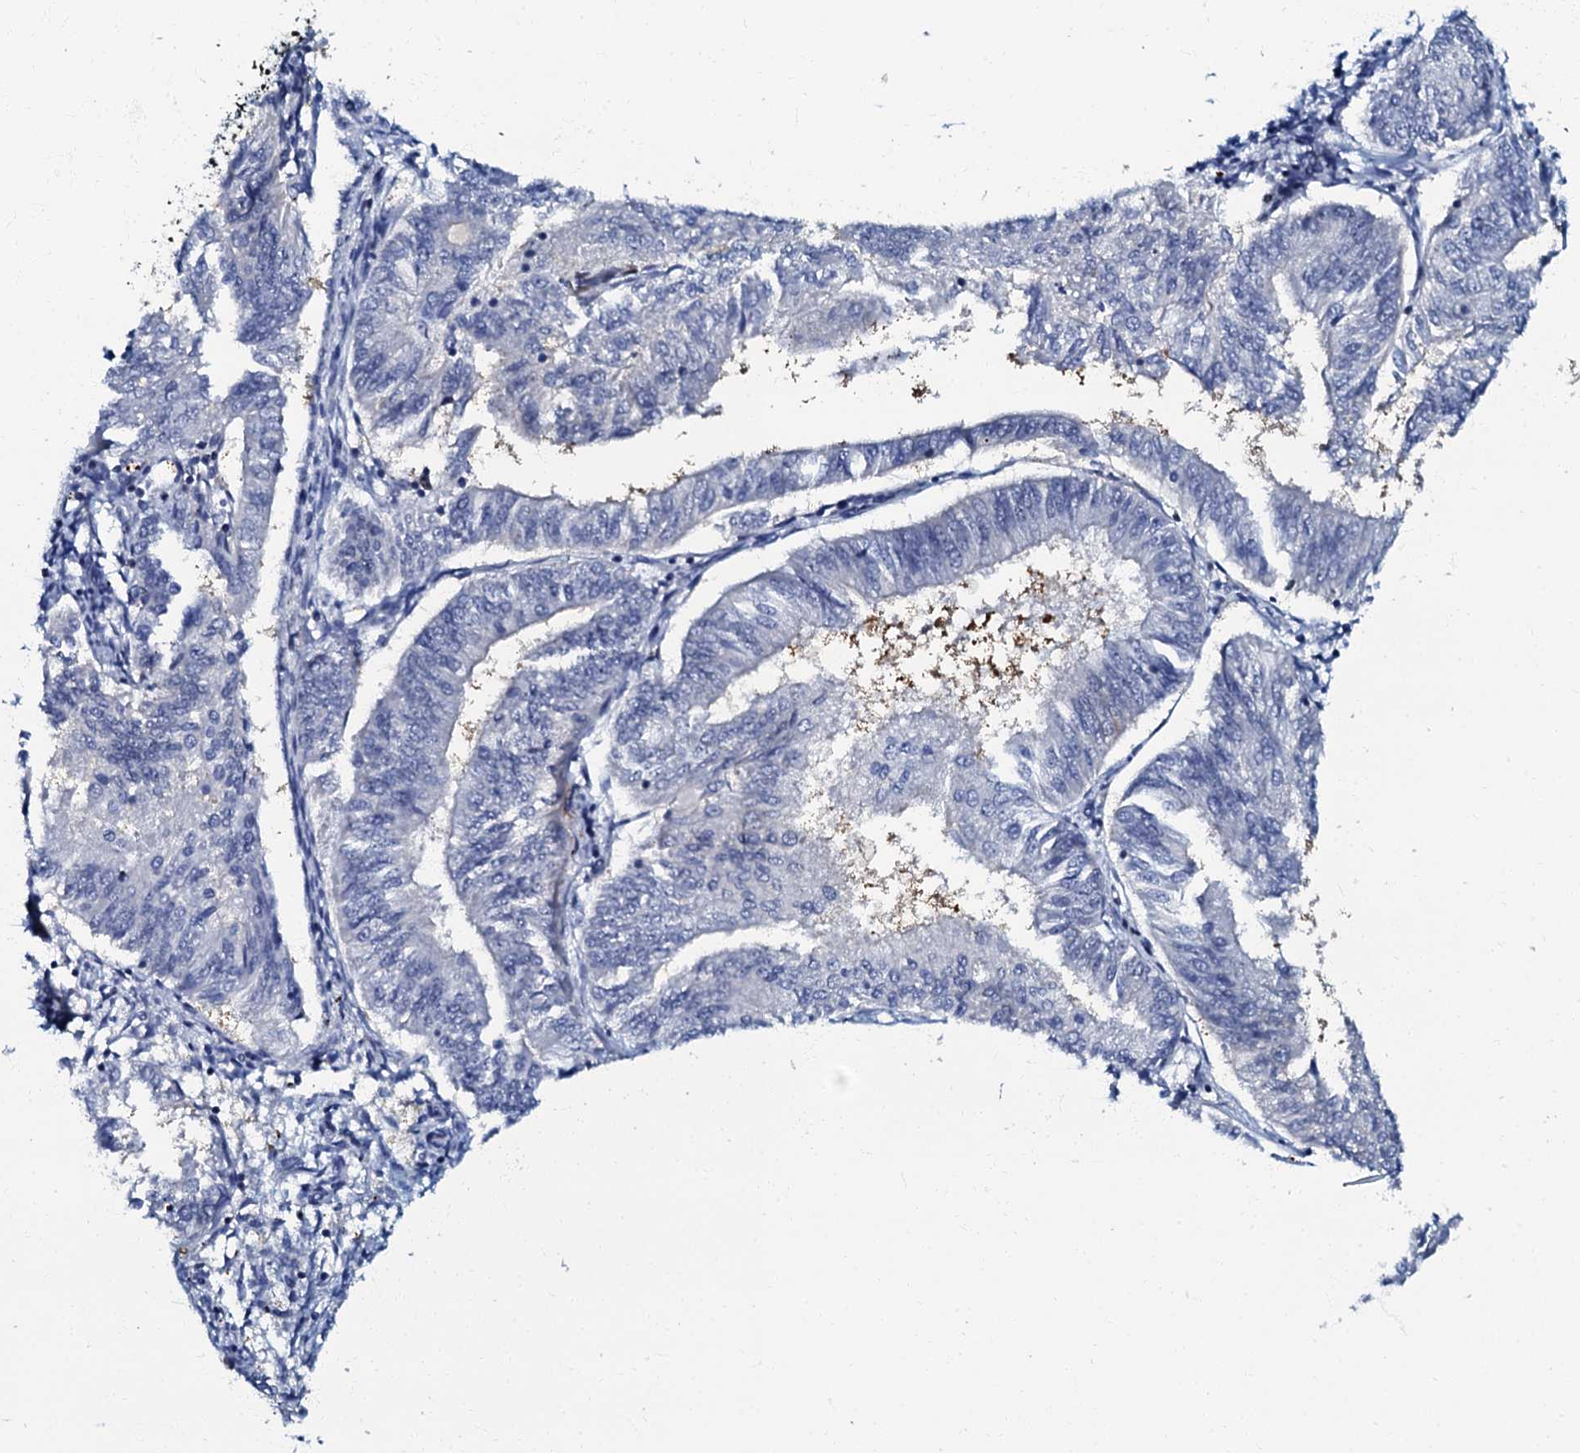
{"staining": {"intensity": "negative", "quantity": "none", "location": "none"}, "tissue": "endometrial cancer", "cell_type": "Tumor cells", "image_type": "cancer", "snomed": [{"axis": "morphology", "description": "Adenocarcinoma, NOS"}, {"axis": "topography", "description": "Endometrium"}], "caption": "A photomicrograph of human endometrial cancer (adenocarcinoma) is negative for staining in tumor cells.", "gene": "MFSD5", "patient": {"sex": "female", "age": 58}}